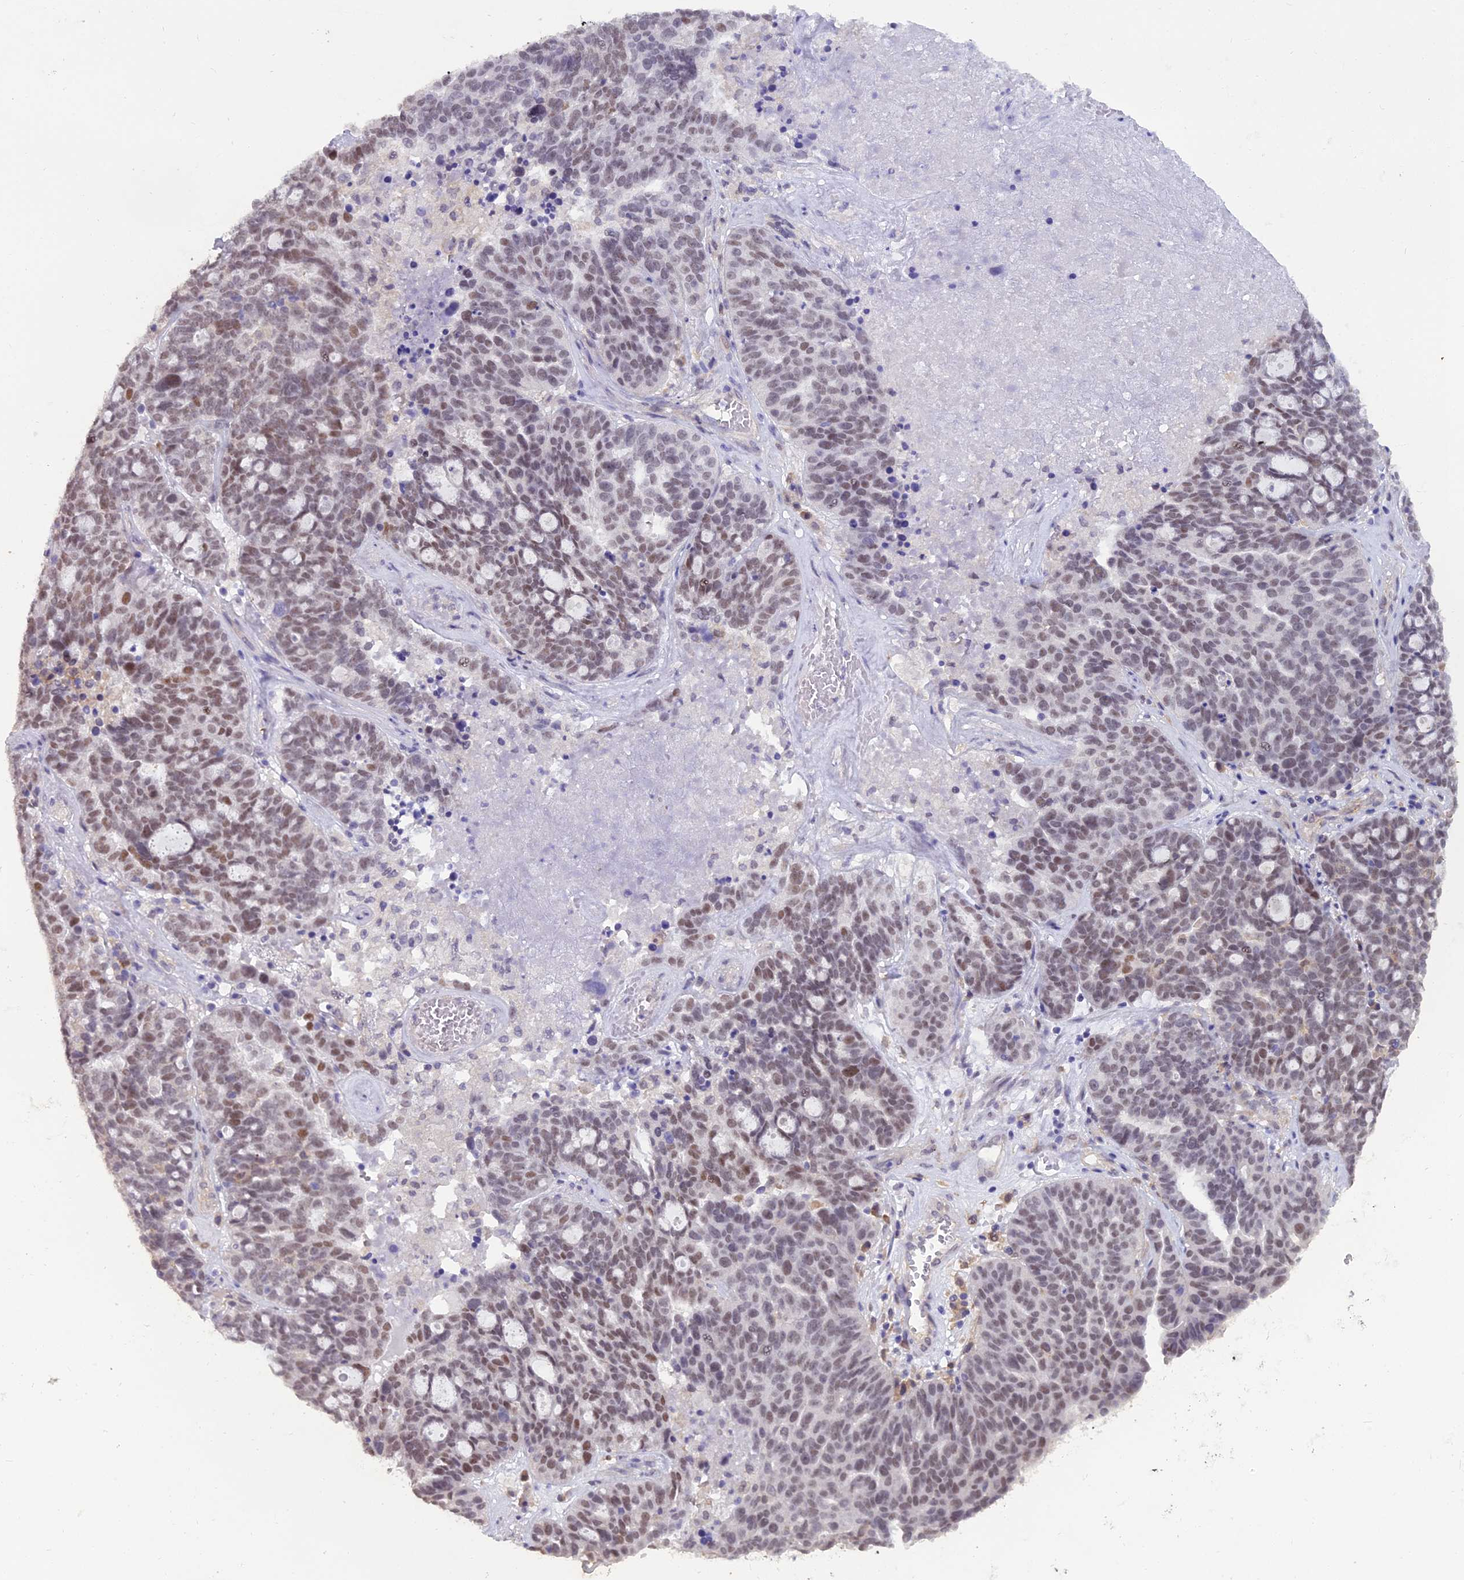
{"staining": {"intensity": "moderate", "quantity": "<25%", "location": "nuclear"}, "tissue": "ovarian cancer", "cell_type": "Tumor cells", "image_type": "cancer", "snomed": [{"axis": "morphology", "description": "Cystadenocarcinoma, serous, NOS"}, {"axis": "topography", "description": "Ovary"}], "caption": "The photomicrograph displays immunohistochemical staining of ovarian serous cystadenocarcinoma. There is moderate nuclear staining is identified in approximately <25% of tumor cells. (Stains: DAB in brown, nuclei in blue, Microscopy: brightfield microscopy at high magnification).", "gene": "BLNK", "patient": {"sex": "female", "age": 59}}